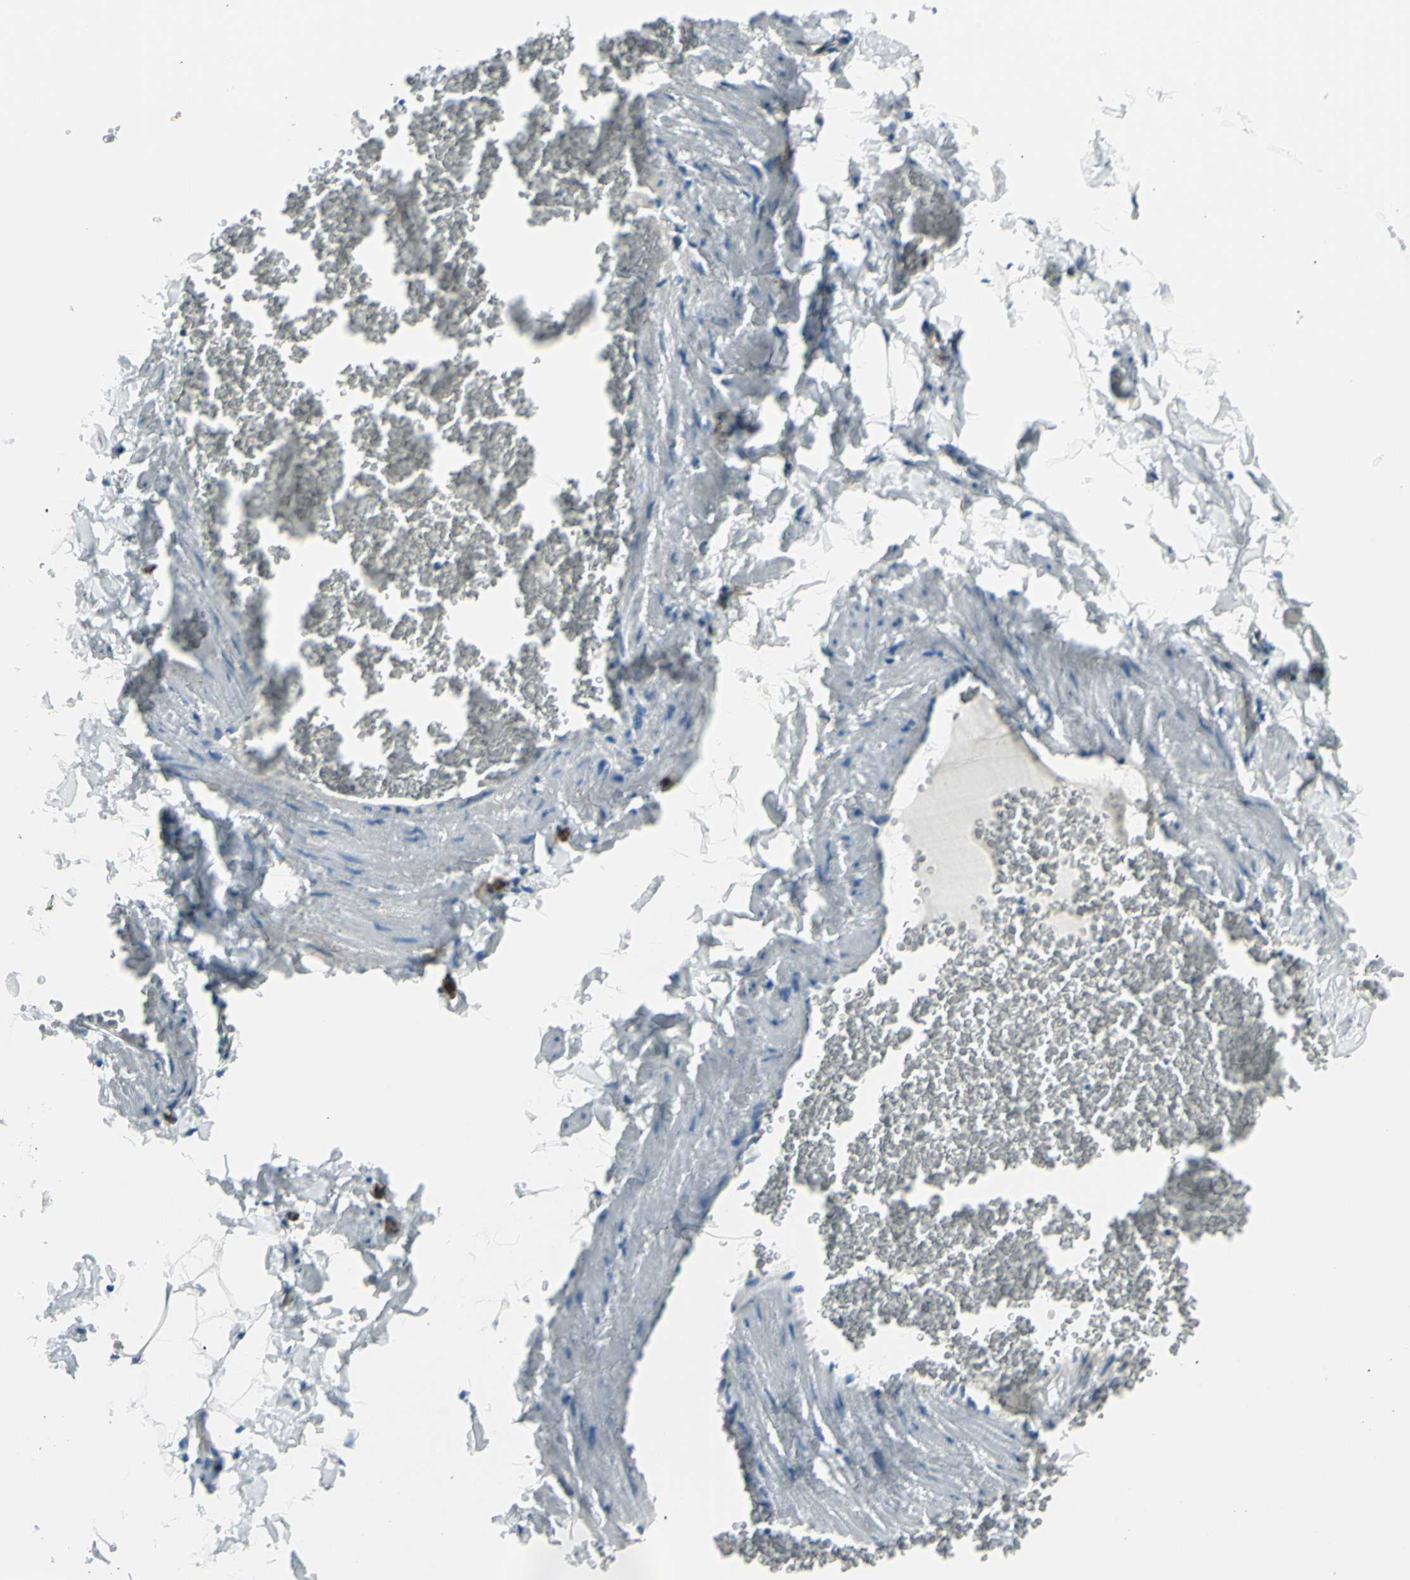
{"staining": {"intensity": "negative", "quantity": "none", "location": "none"}, "tissue": "adipose tissue", "cell_type": "Adipocytes", "image_type": "normal", "snomed": [{"axis": "morphology", "description": "Normal tissue, NOS"}, {"axis": "topography", "description": "Vascular tissue"}], "caption": "Immunohistochemistry micrograph of normal adipose tissue: adipose tissue stained with DAB demonstrates no significant protein expression in adipocytes.", "gene": "PTH2R", "patient": {"sex": "male", "age": 41}}